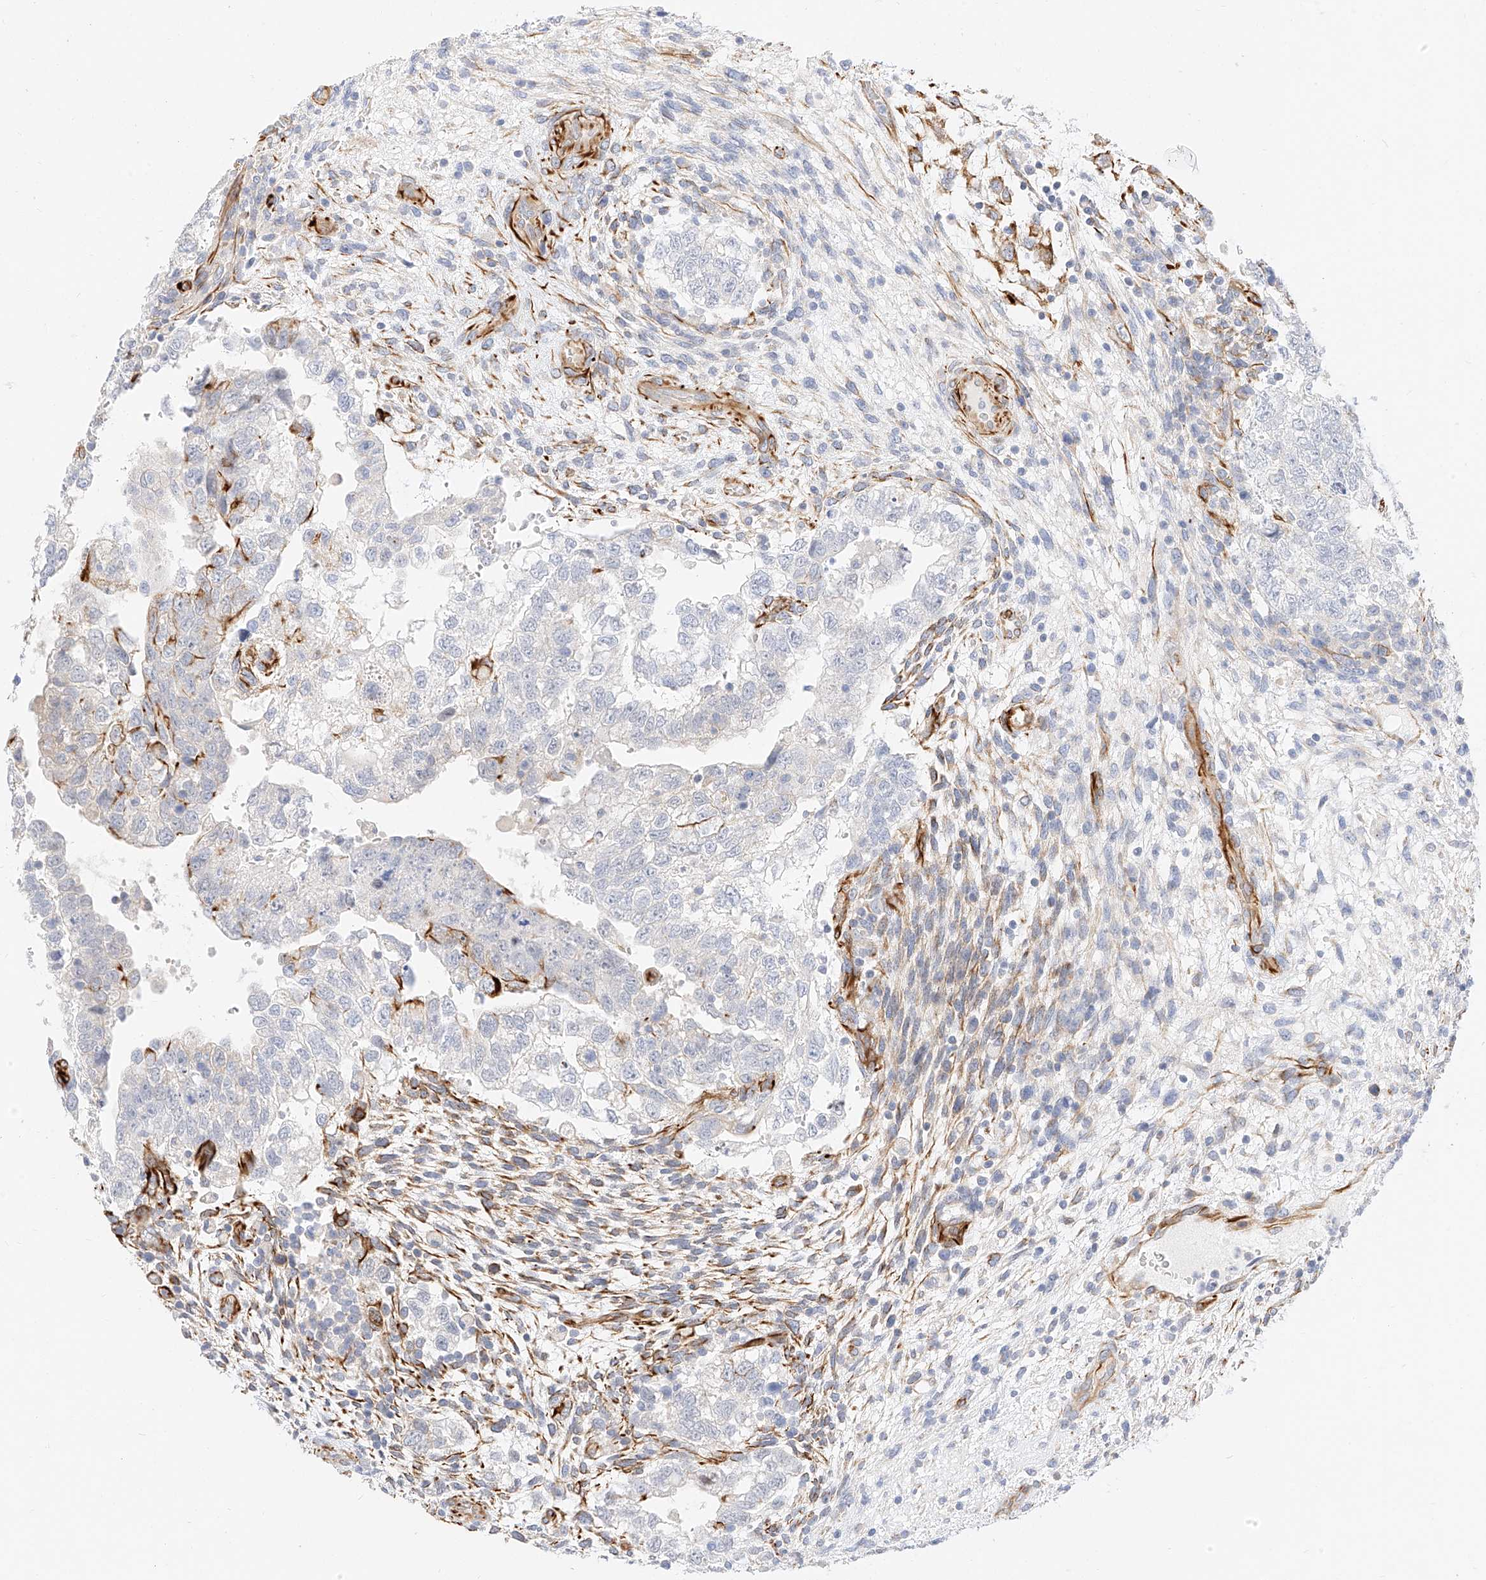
{"staining": {"intensity": "negative", "quantity": "none", "location": "none"}, "tissue": "testis cancer", "cell_type": "Tumor cells", "image_type": "cancer", "snomed": [{"axis": "morphology", "description": "Carcinoma, Embryonal, NOS"}, {"axis": "topography", "description": "Testis"}], "caption": "Immunohistochemical staining of human testis embryonal carcinoma demonstrates no significant staining in tumor cells. The staining was performed using DAB (3,3'-diaminobenzidine) to visualize the protein expression in brown, while the nuclei were stained in blue with hematoxylin (Magnification: 20x).", "gene": "CDCP2", "patient": {"sex": "male", "age": 37}}